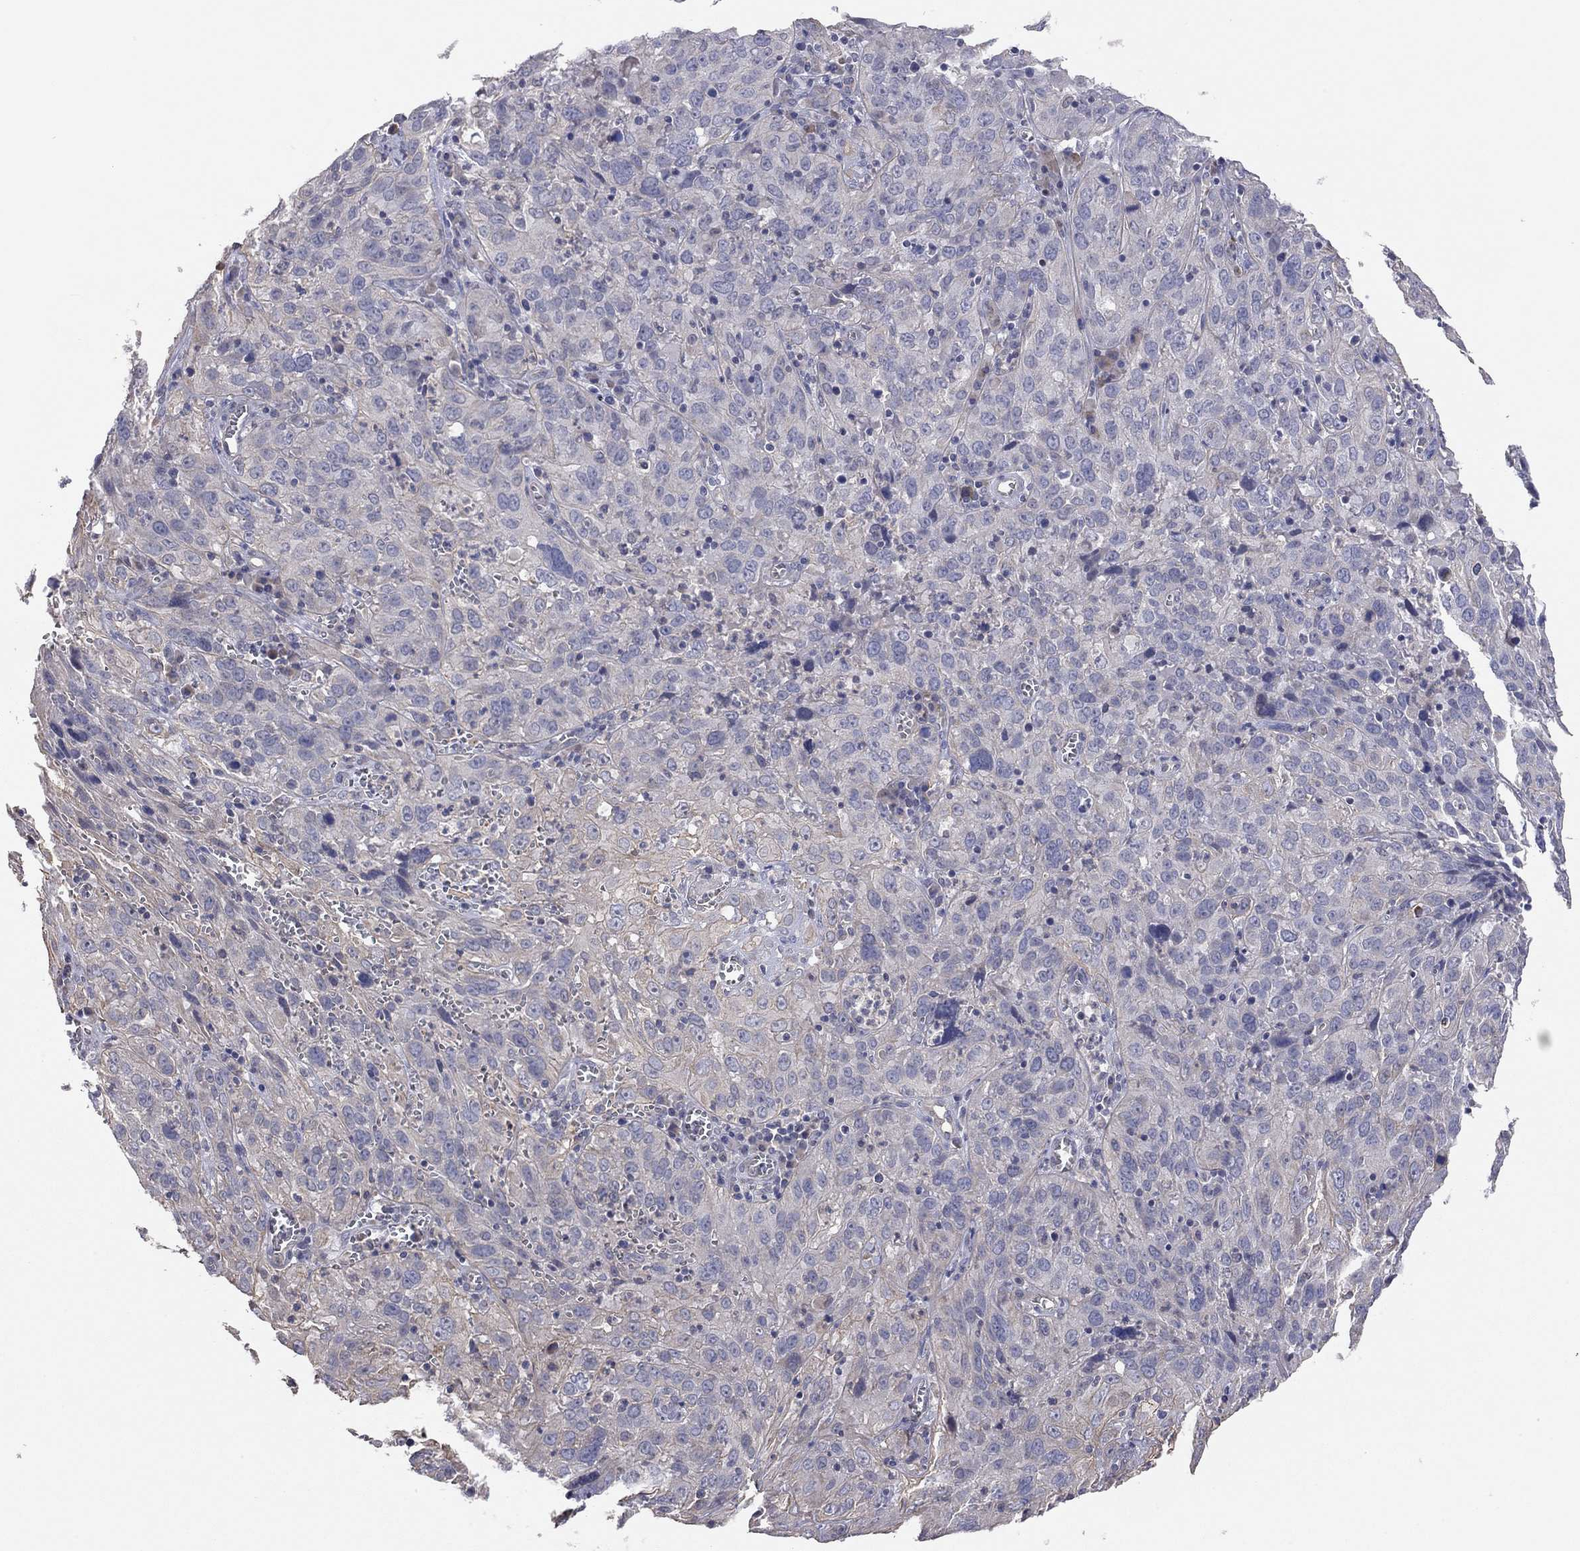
{"staining": {"intensity": "moderate", "quantity": "<25%", "location": "cytoplasmic/membranous"}, "tissue": "cervical cancer", "cell_type": "Tumor cells", "image_type": "cancer", "snomed": [{"axis": "morphology", "description": "Squamous cell carcinoma, NOS"}, {"axis": "topography", "description": "Cervix"}], "caption": "IHC histopathology image of neoplastic tissue: cervical cancer (squamous cell carcinoma) stained using IHC shows low levels of moderate protein expression localized specifically in the cytoplasmic/membranous of tumor cells, appearing as a cytoplasmic/membranous brown color.", "gene": "KCNB1", "patient": {"sex": "female", "age": 32}}